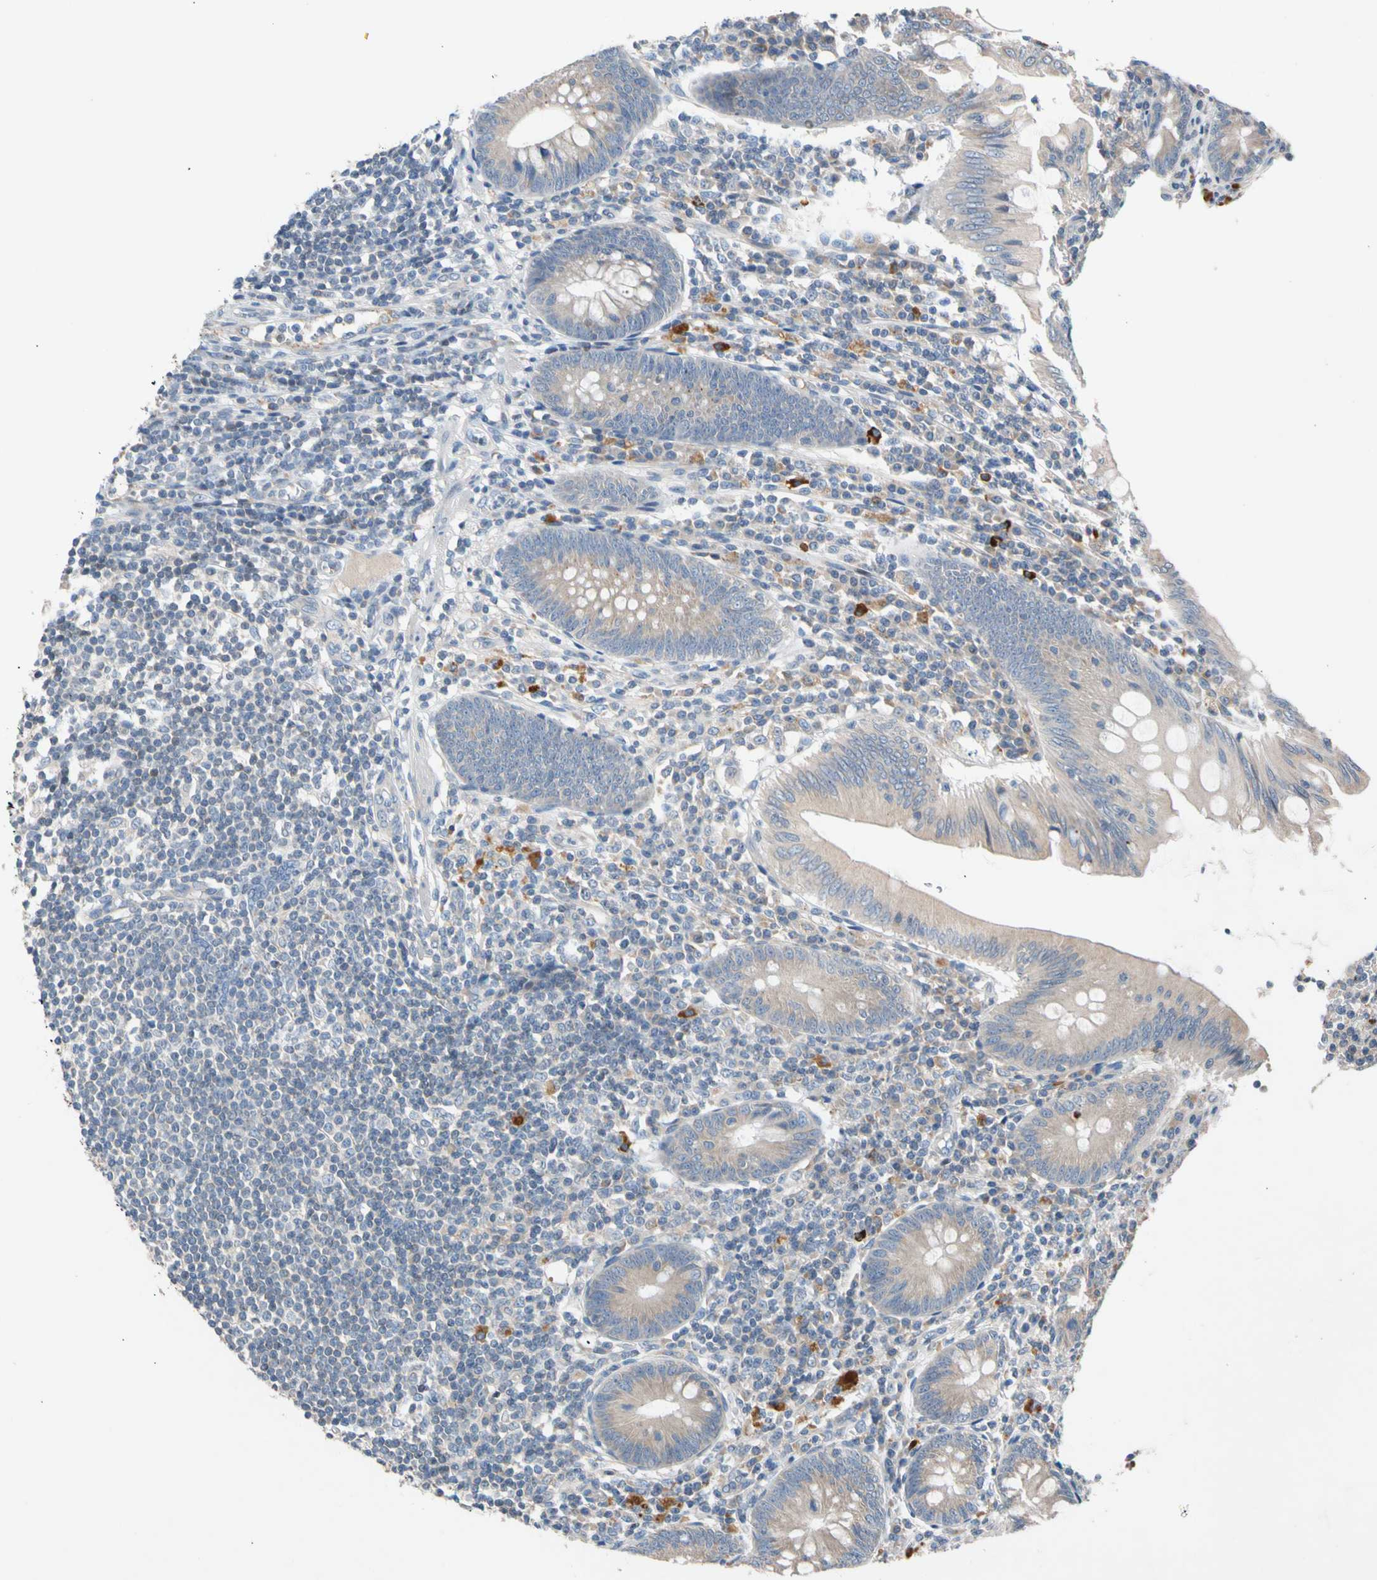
{"staining": {"intensity": "weak", "quantity": ">75%", "location": "cytoplasmic/membranous"}, "tissue": "appendix", "cell_type": "Glandular cells", "image_type": "normal", "snomed": [{"axis": "morphology", "description": "Normal tissue, NOS"}, {"axis": "morphology", "description": "Inflammation, NOS"}, {"axis": "topography", "description": "Appendix"}], "caption": "High-magnification brightfield microscopy of normal appendix stained with DAB (brown) and counterstained with hematoxylin (blue). glandular cells exhibit weak cytoplasmic/membranous positivity is appreciated in about>75% of cells. The protein of interest is stained brown, and the nuclei are stained in blue (DAB (3,3'-diaminobenzidine) IHC with brightfield microscopy, high magnification).", "gene": "CNST", "patient": {"sex": "male", "age": 46}}